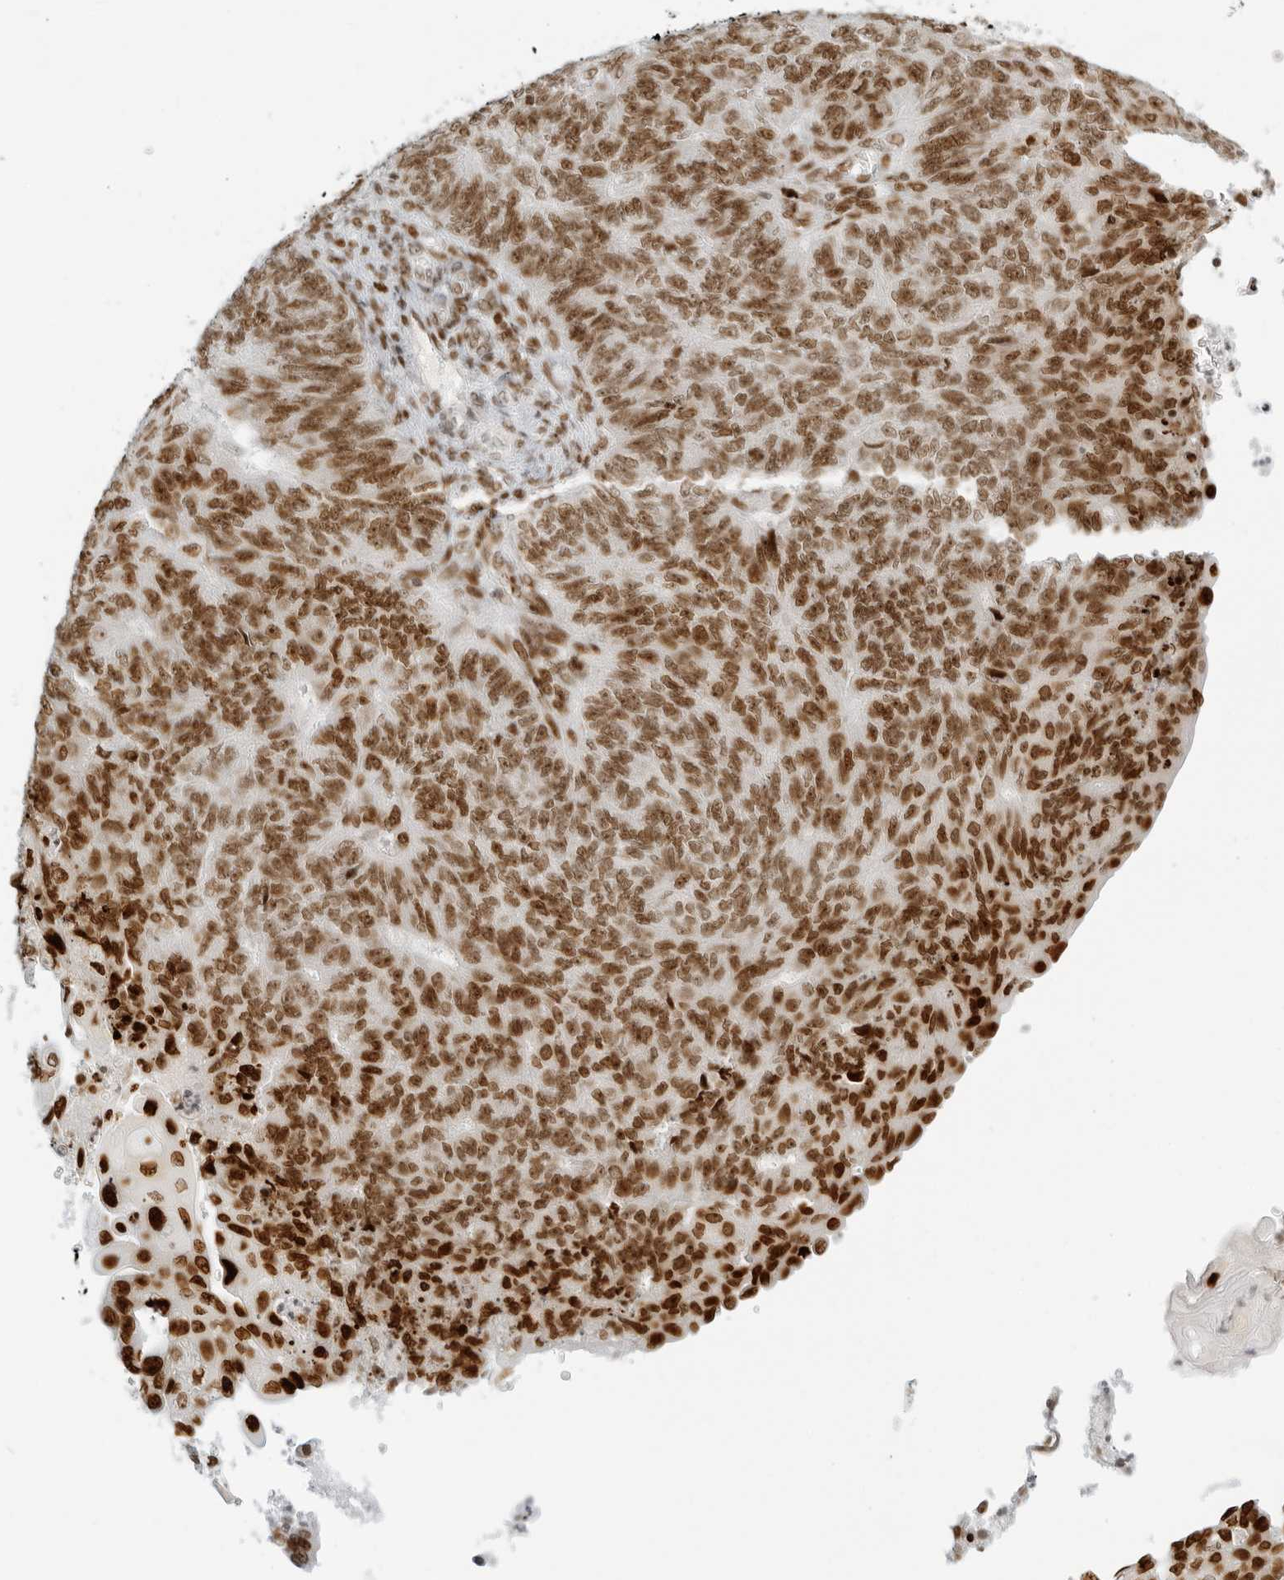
{"staining": {"intensity": "moderate", "quantity": ">75%", "location": "nuclear"}, "tissue": "endometrial cancer", "cell_type": "Tumor cells", "image_type": "cancer", "snomed": [{"axis": "morphology", "description": "Adenocarcinoma, NOS"}, {"axis": "topography", "description": "Endometrium"}], "caption": "An image of human endometrial cancer stained for a protein exhibits moderate nuclear brown staining in tumor cells.", "gene": "RCC1", "patient": {"sex": "female", "age": 32}}